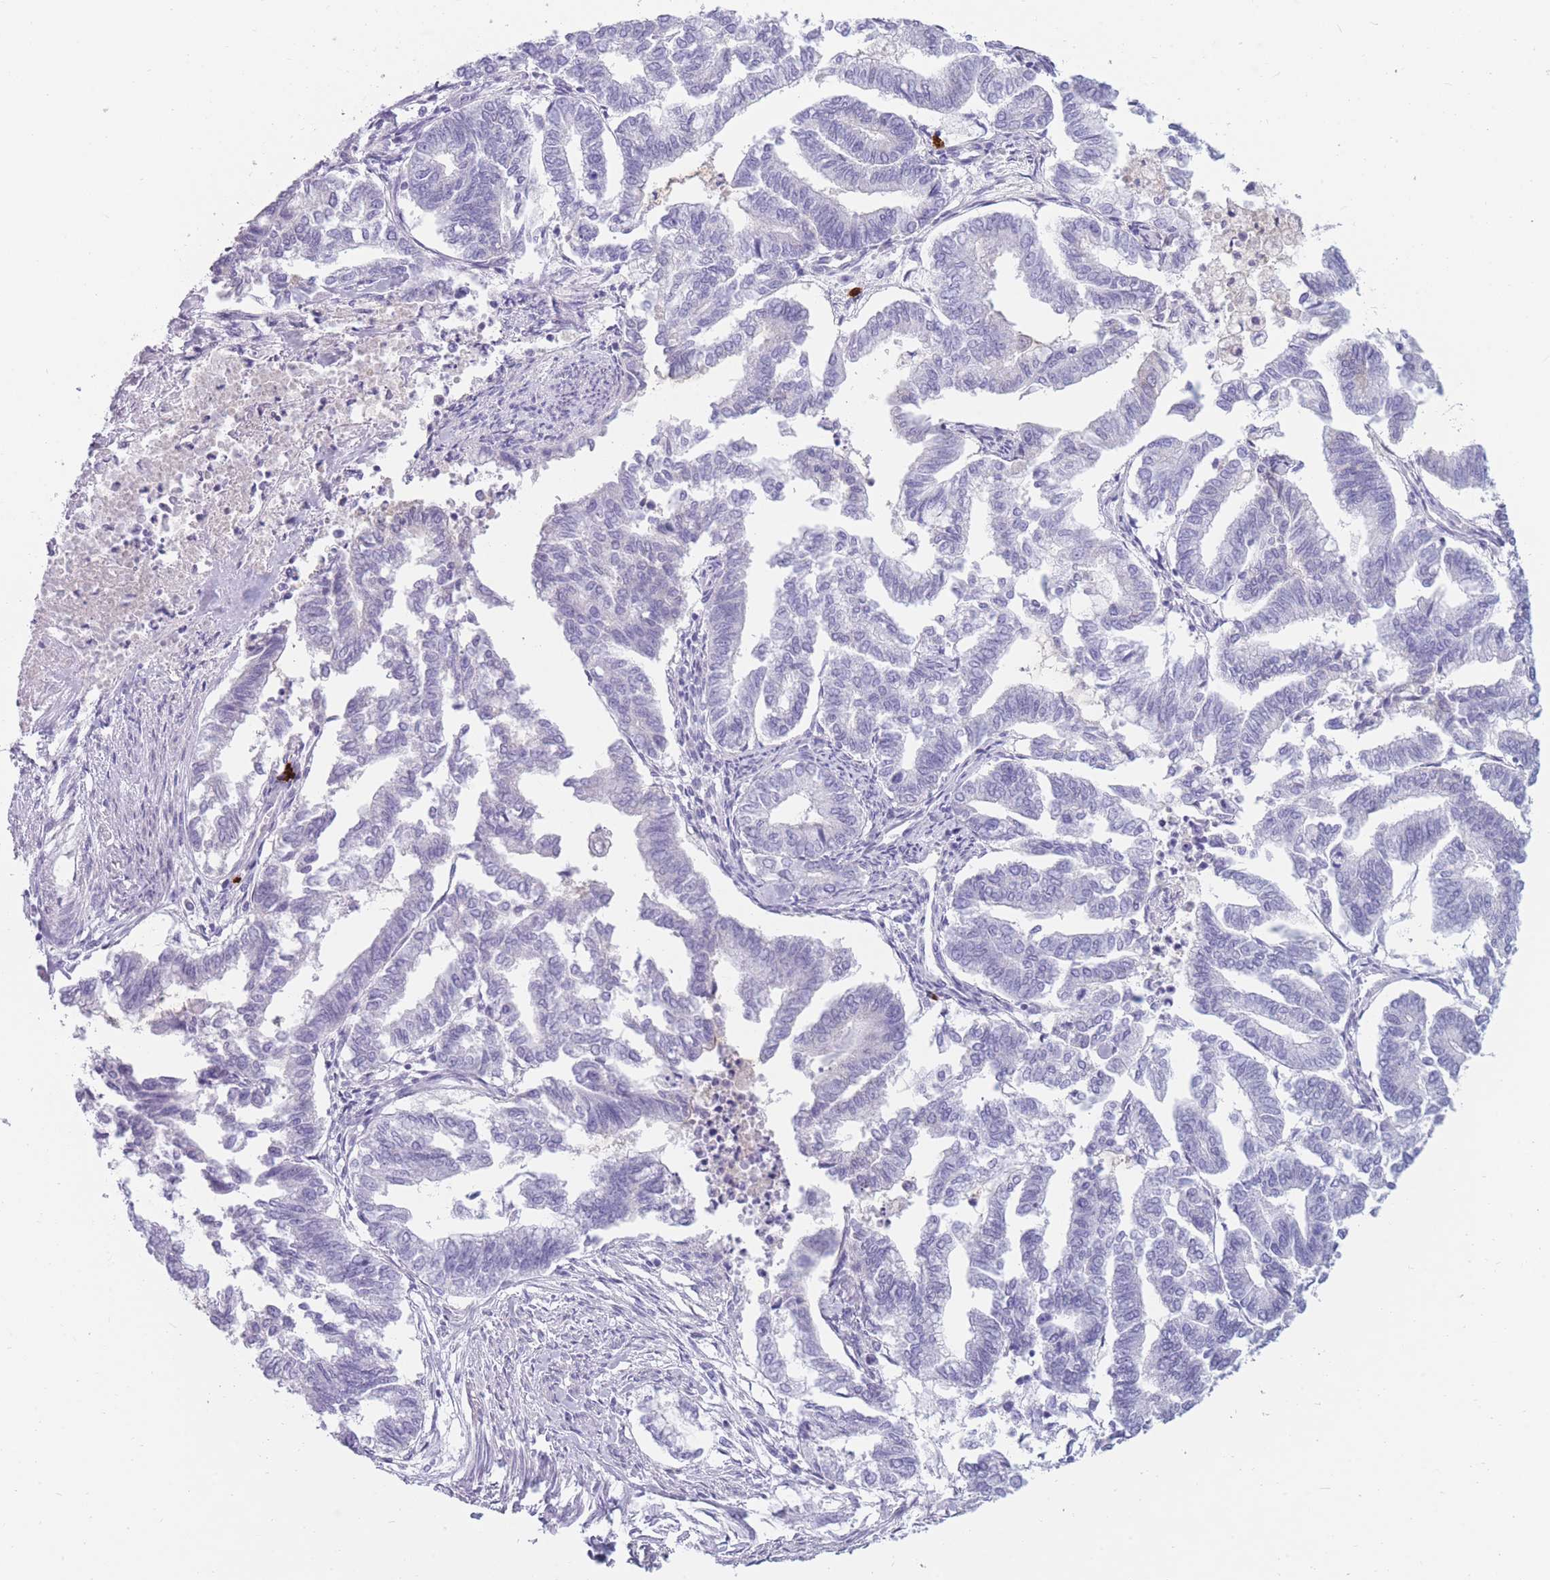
{"staining": {"intensity": "negative", "quantity": "none", "location": "none"}, "tissue": "endometrial cancer", "cell_type": "Tumor cells", "image_type": "cancer", "snomed": [{"axis": "morphology", "description": "Adenocarcinoma, NOS"}, {"axis": "topography", "description": "Endometrium"}], "caption": "Immunohistochemistry of adenocarcinoma (endometrial) demonstrates no staining in tumor cells.", "gene": "TNFSF11", "patient": {"sex": "female", "age": 79}}